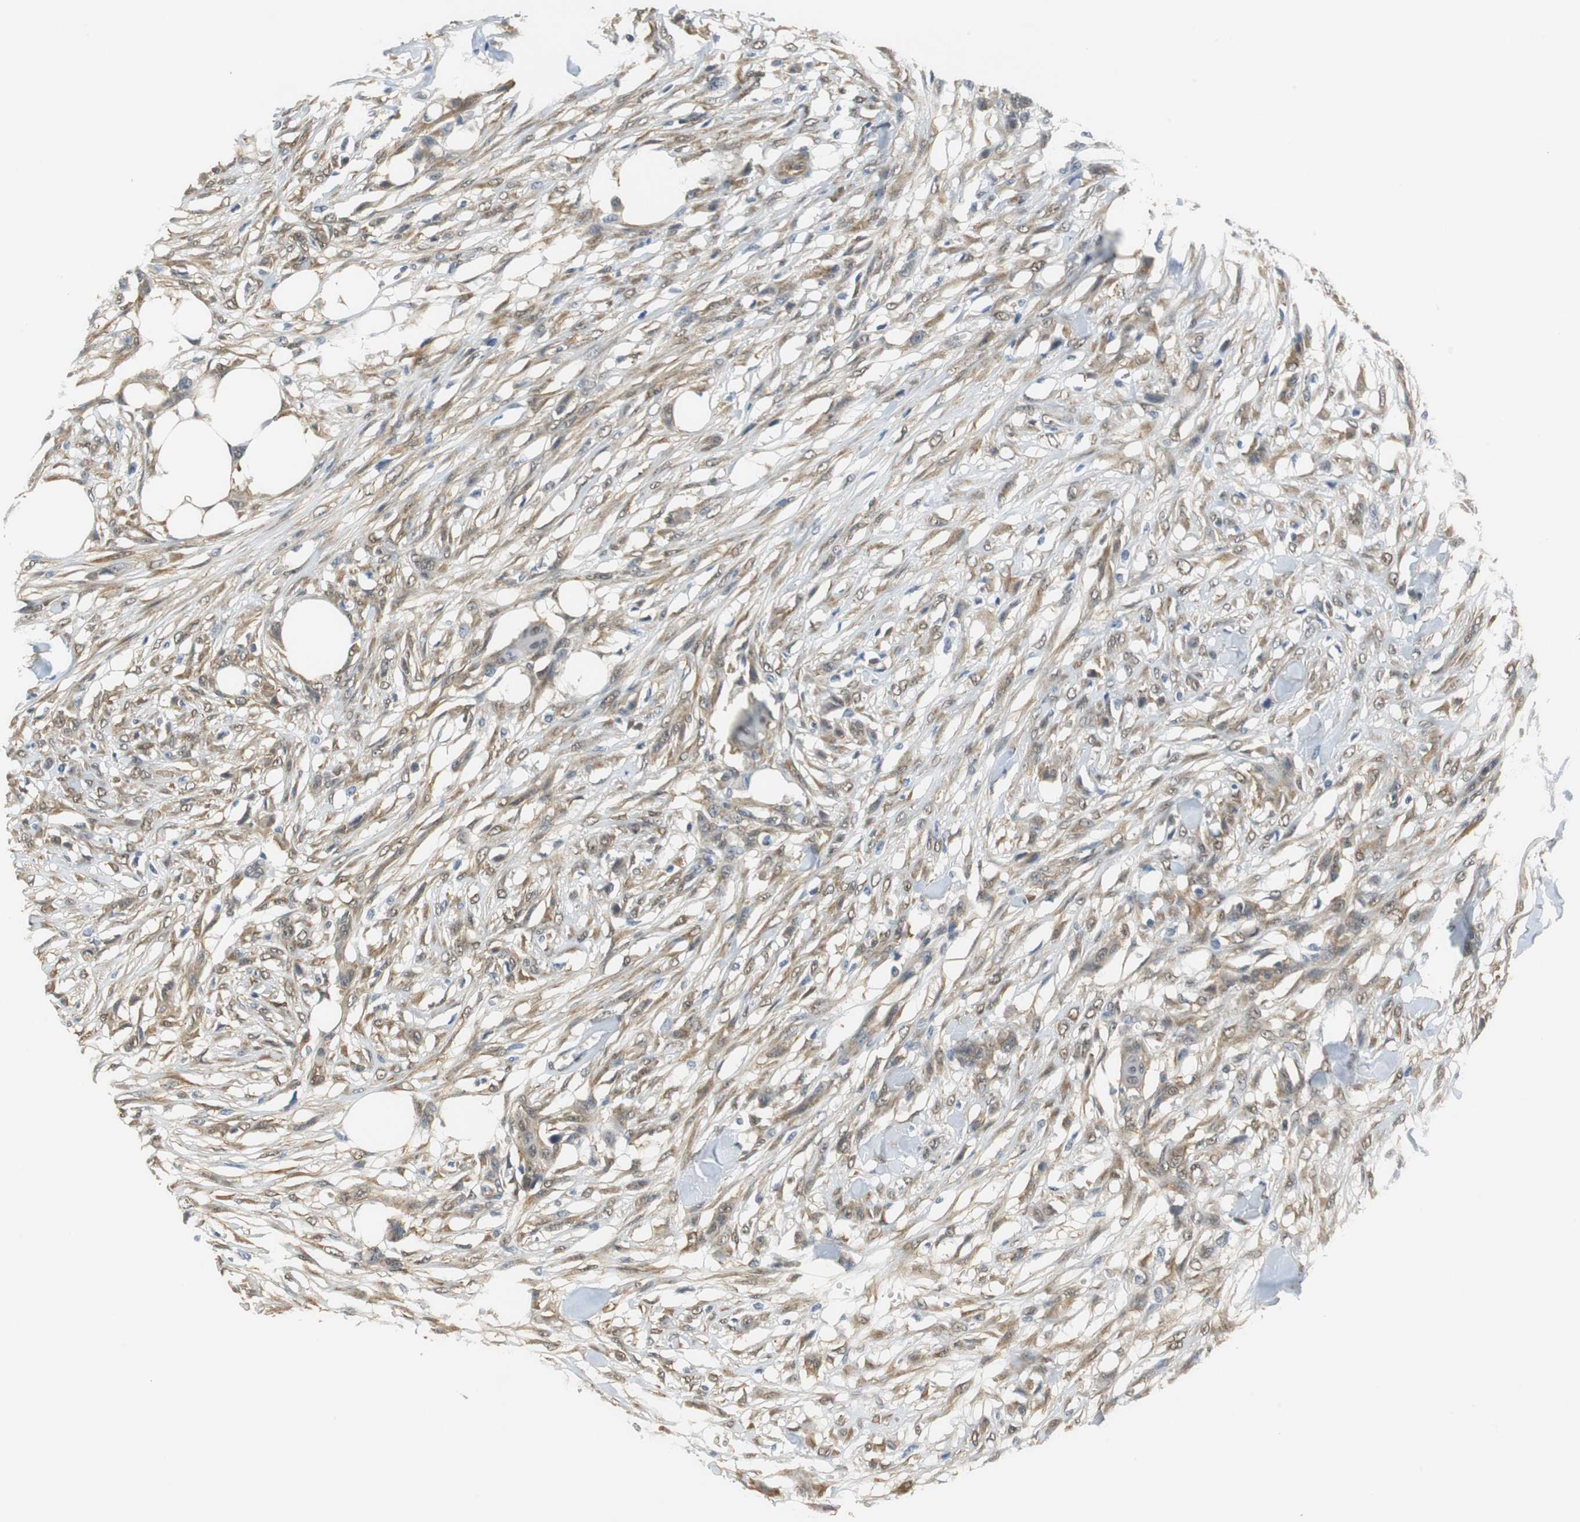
{"staining": {"intensity": "moderate", "quantity": ">75%", "location": "cytoplasmic/membranous,nuclear"}, "tissue": "skin cancer", "cell_type": "Tumor cells", "image_type": "cancer", "snomed": [{"axis": "morphology", "description": "Normal tissue, NOS"}, {"axis": "morphology", "description": "Squamous cell carcinoma, NOS"}, {"axis": "topography", "description": "Skin"}], "caption": "Skin squamous cell carcinoma stained with DAB IHC displays medium levels of moderate cytoplasmic/membranous and nuclear staining in approximately >75% of tumor cells.", "gene": "UBQLN2", "patient": {"sex": "female", "age": 59}}